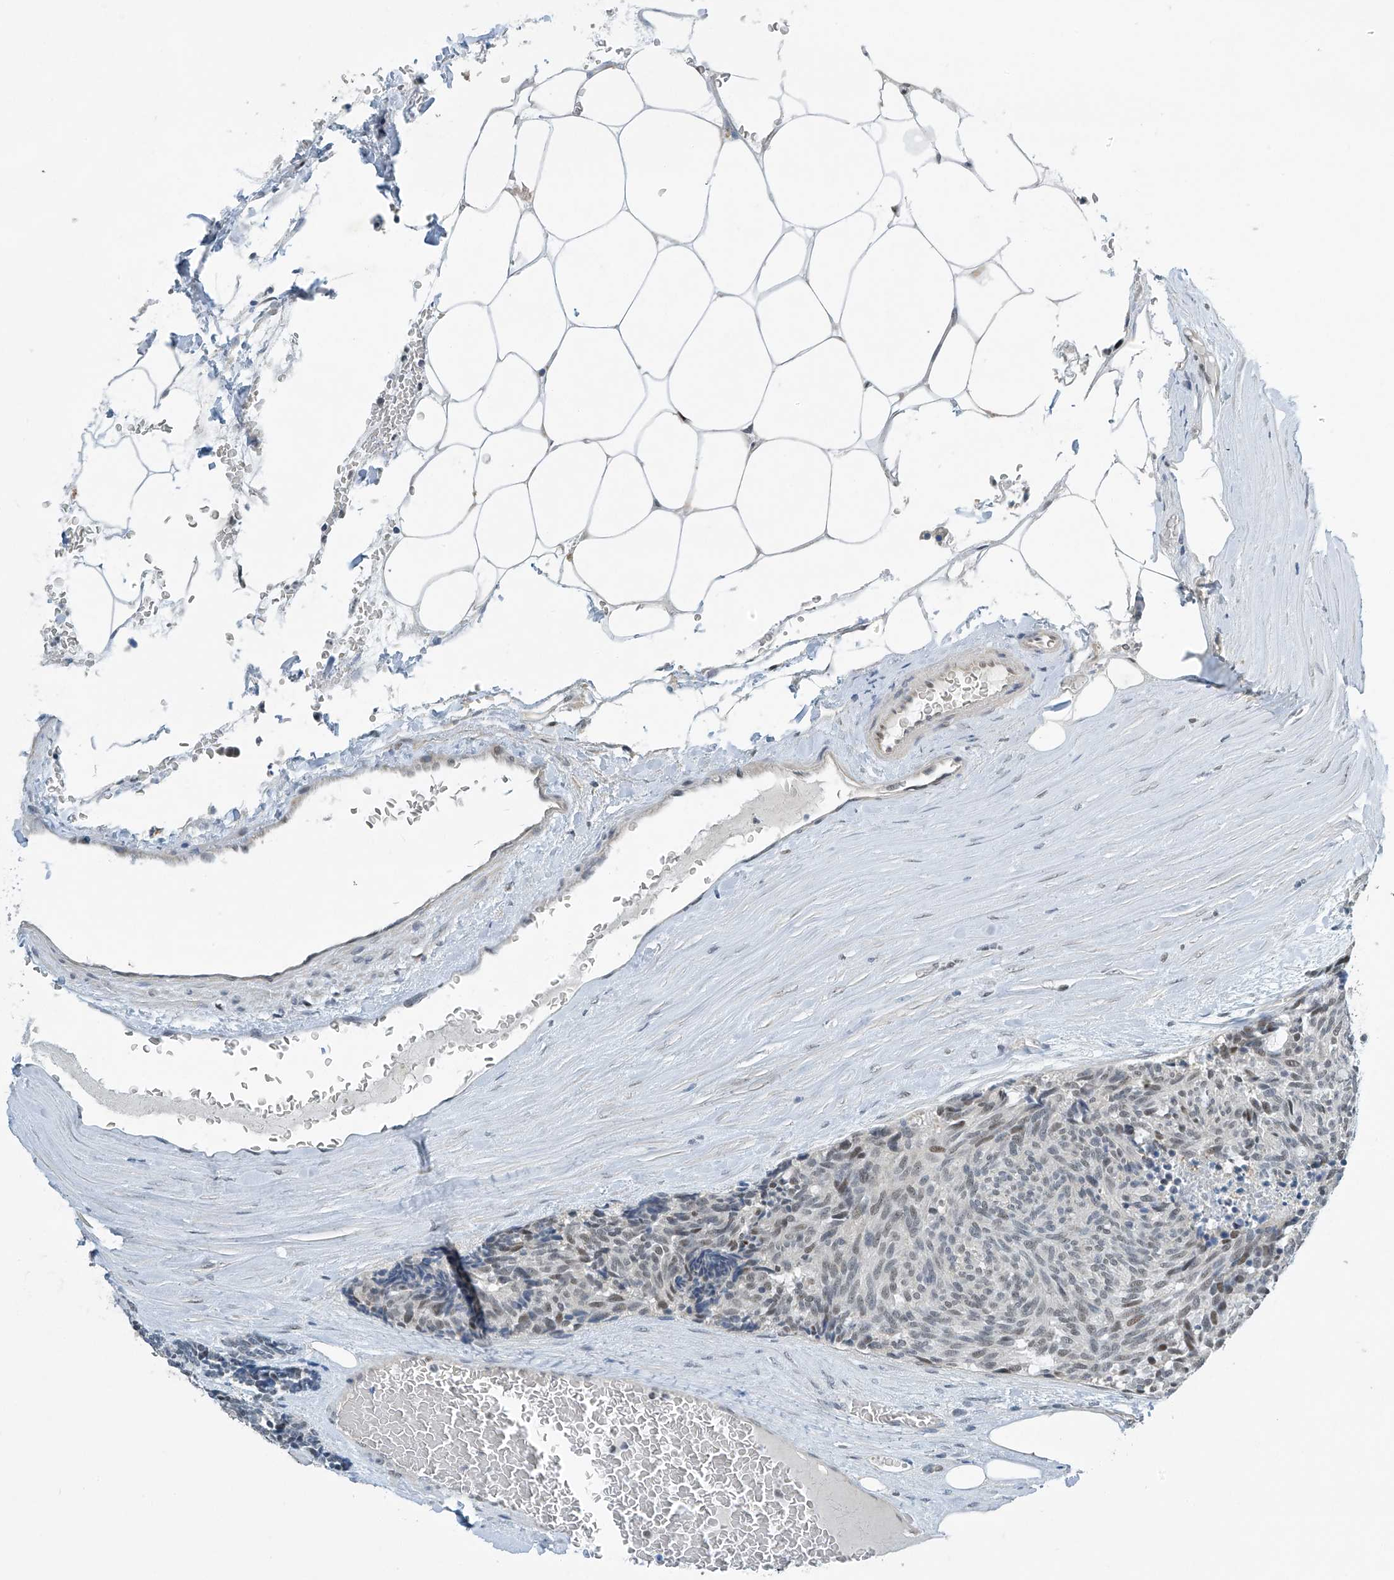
{"staining": {"intensity": "weak", "quantity": "25%-75%", "location": "nuclear"}, "tissue": "carcinoid", "cell_type": "Tumor cells", "image_type": "cancer", "snomed": [{"axis": "morphology", "description": "Carcinoid, malignant, NOS"}, {"axis": "topography", "description": "Pancreas"}], "caption": "Carcinoid stained with immunohistochemistry reveals weak nuclear staining in about 25%-75% of tumor cells.", "gene": "TAF8", "patient": {"sex": "female", "age": 54}}